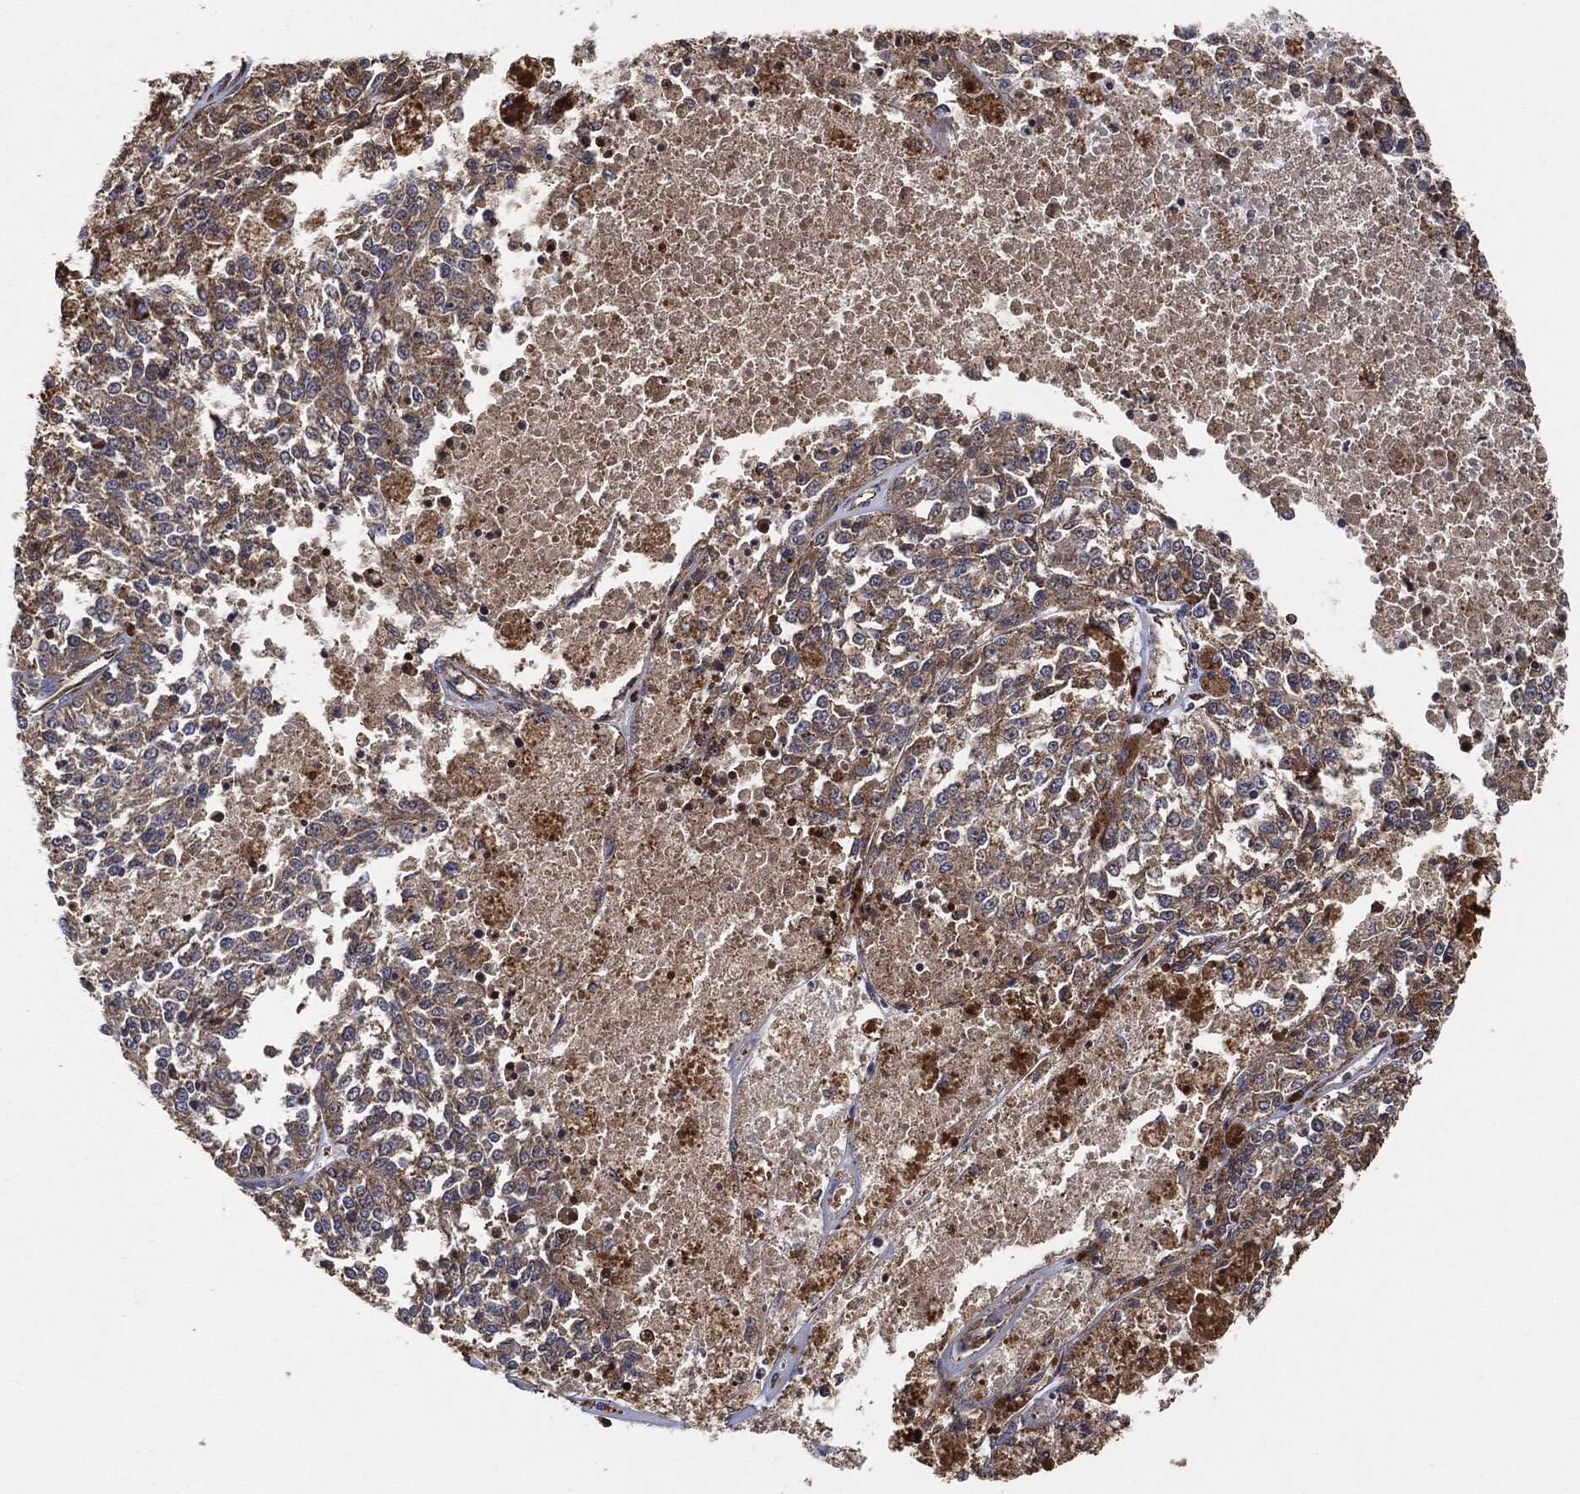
{"staining": {"intensity": "weak", "quantity": ">75%", "location": "cytoplasmic/membranous"}, "tissue": "melanoma", "cell_type": "Tumor cells", "image_type": "cancer", "snomed": [{"axis": "morphology", "description": "Malignant melanoma, Metastatic site"}, {"axis": "topography", "description": "Lymph node"}], "caption": "This is an image of immunohistochemistry (IHC) staining of melanoma, which shows weak expression in the cytoplasmic/membranous of tumor cells.", "gene": "CTNNA1", "patient": {"sex": "female", "age": 64}}